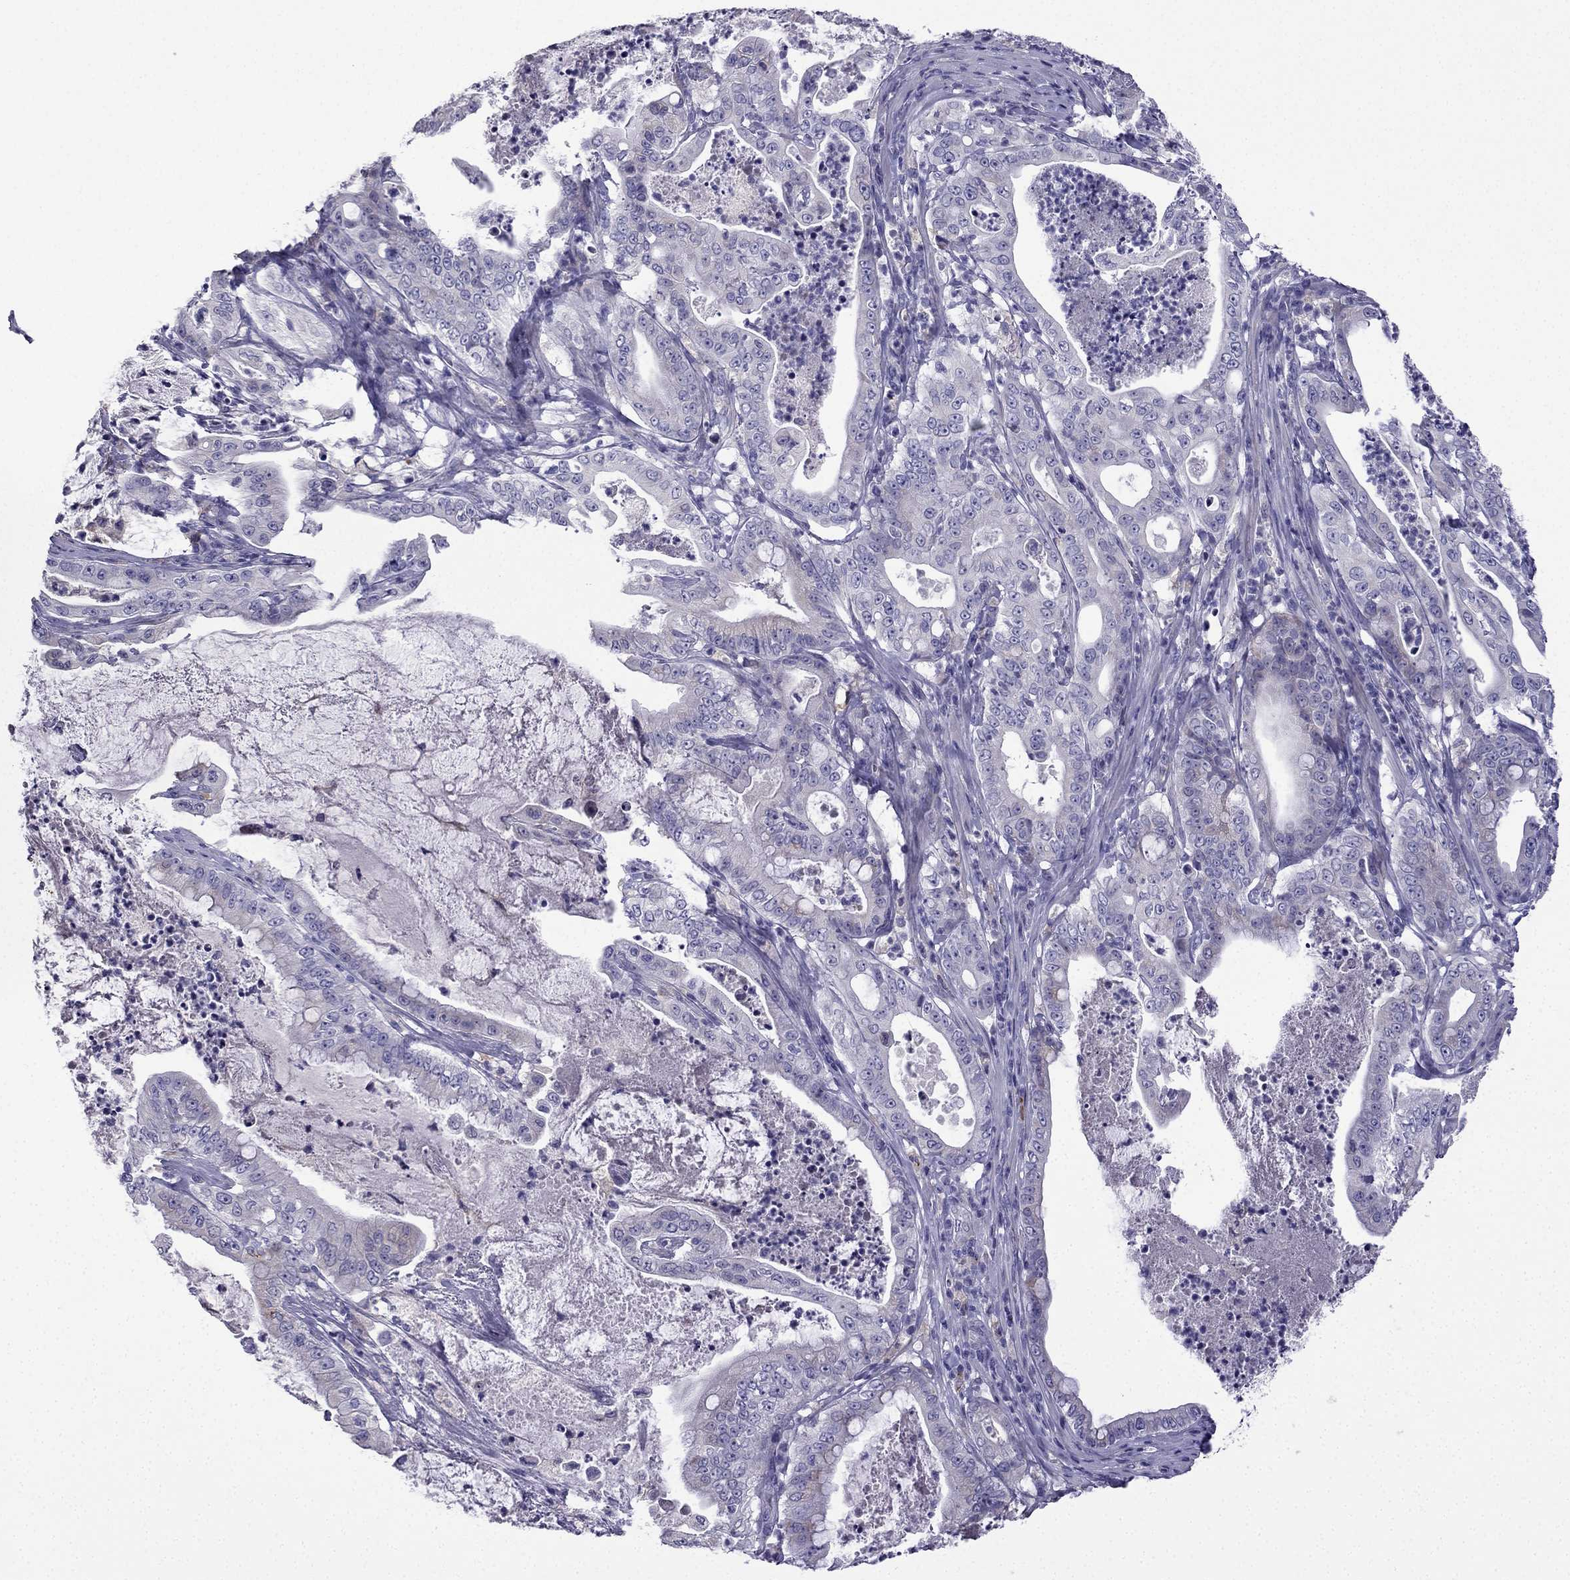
{"staining": {"intensity": "negative", "quantity": "none", "location": "none"}, "tissue": "pancreatic cancer", "cell_type": "Tumor cells", "image_type": "cancer", "snomed": [{"axis": "morphology", "description": "Adenocarcinoma, NOS"}, {"axis": "topography", "description": "Pancreas"}], "caption": "Immunohistochemistry (IHC) of human pancreatic adenocarcinoma reveals no positivity in tumor cells.", "gene": "TSSK4", "patient": {"sex": "male", "age": 71}}